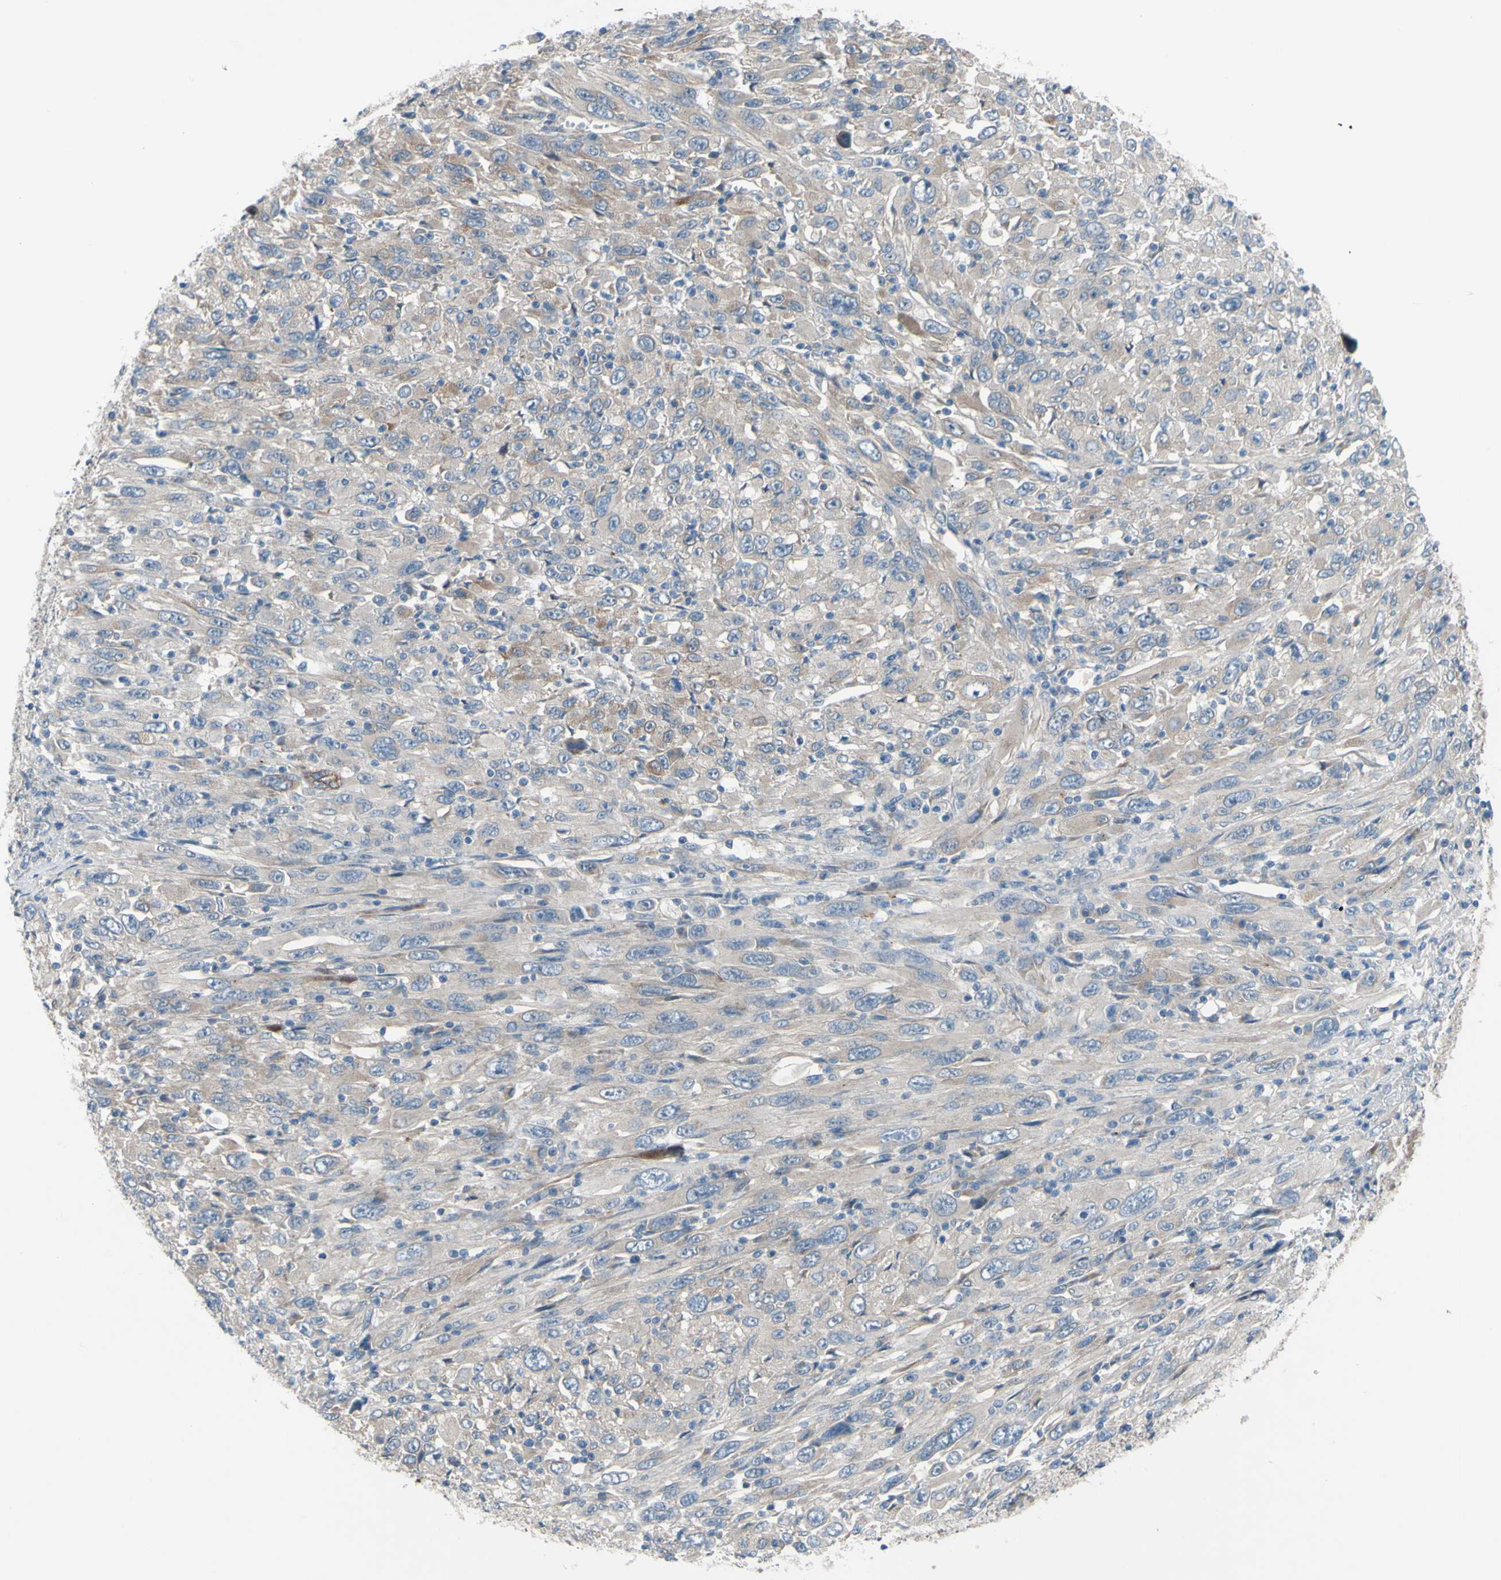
{"staining": {"intensity": "weak", "quantity": ">75%", "location": "cytoplasmic/membranous"}, "tissue": "melanoma", "cell_type": "Tumor cells", "image_type": "cancer", "snomed": [{"axis": "morphology", "description": "Malignant melanoma, Metastatic site"}, {"axis": "topography", "description": "Skin"}], "caption": "Human melanoma stained for a protein (brown) demonstrates weak cytoplasmic/membranous positive positivity in about >75% of tumor cells.", "gene": "GRAMD2B", "patient": {"sex": "female", "age": 56}}